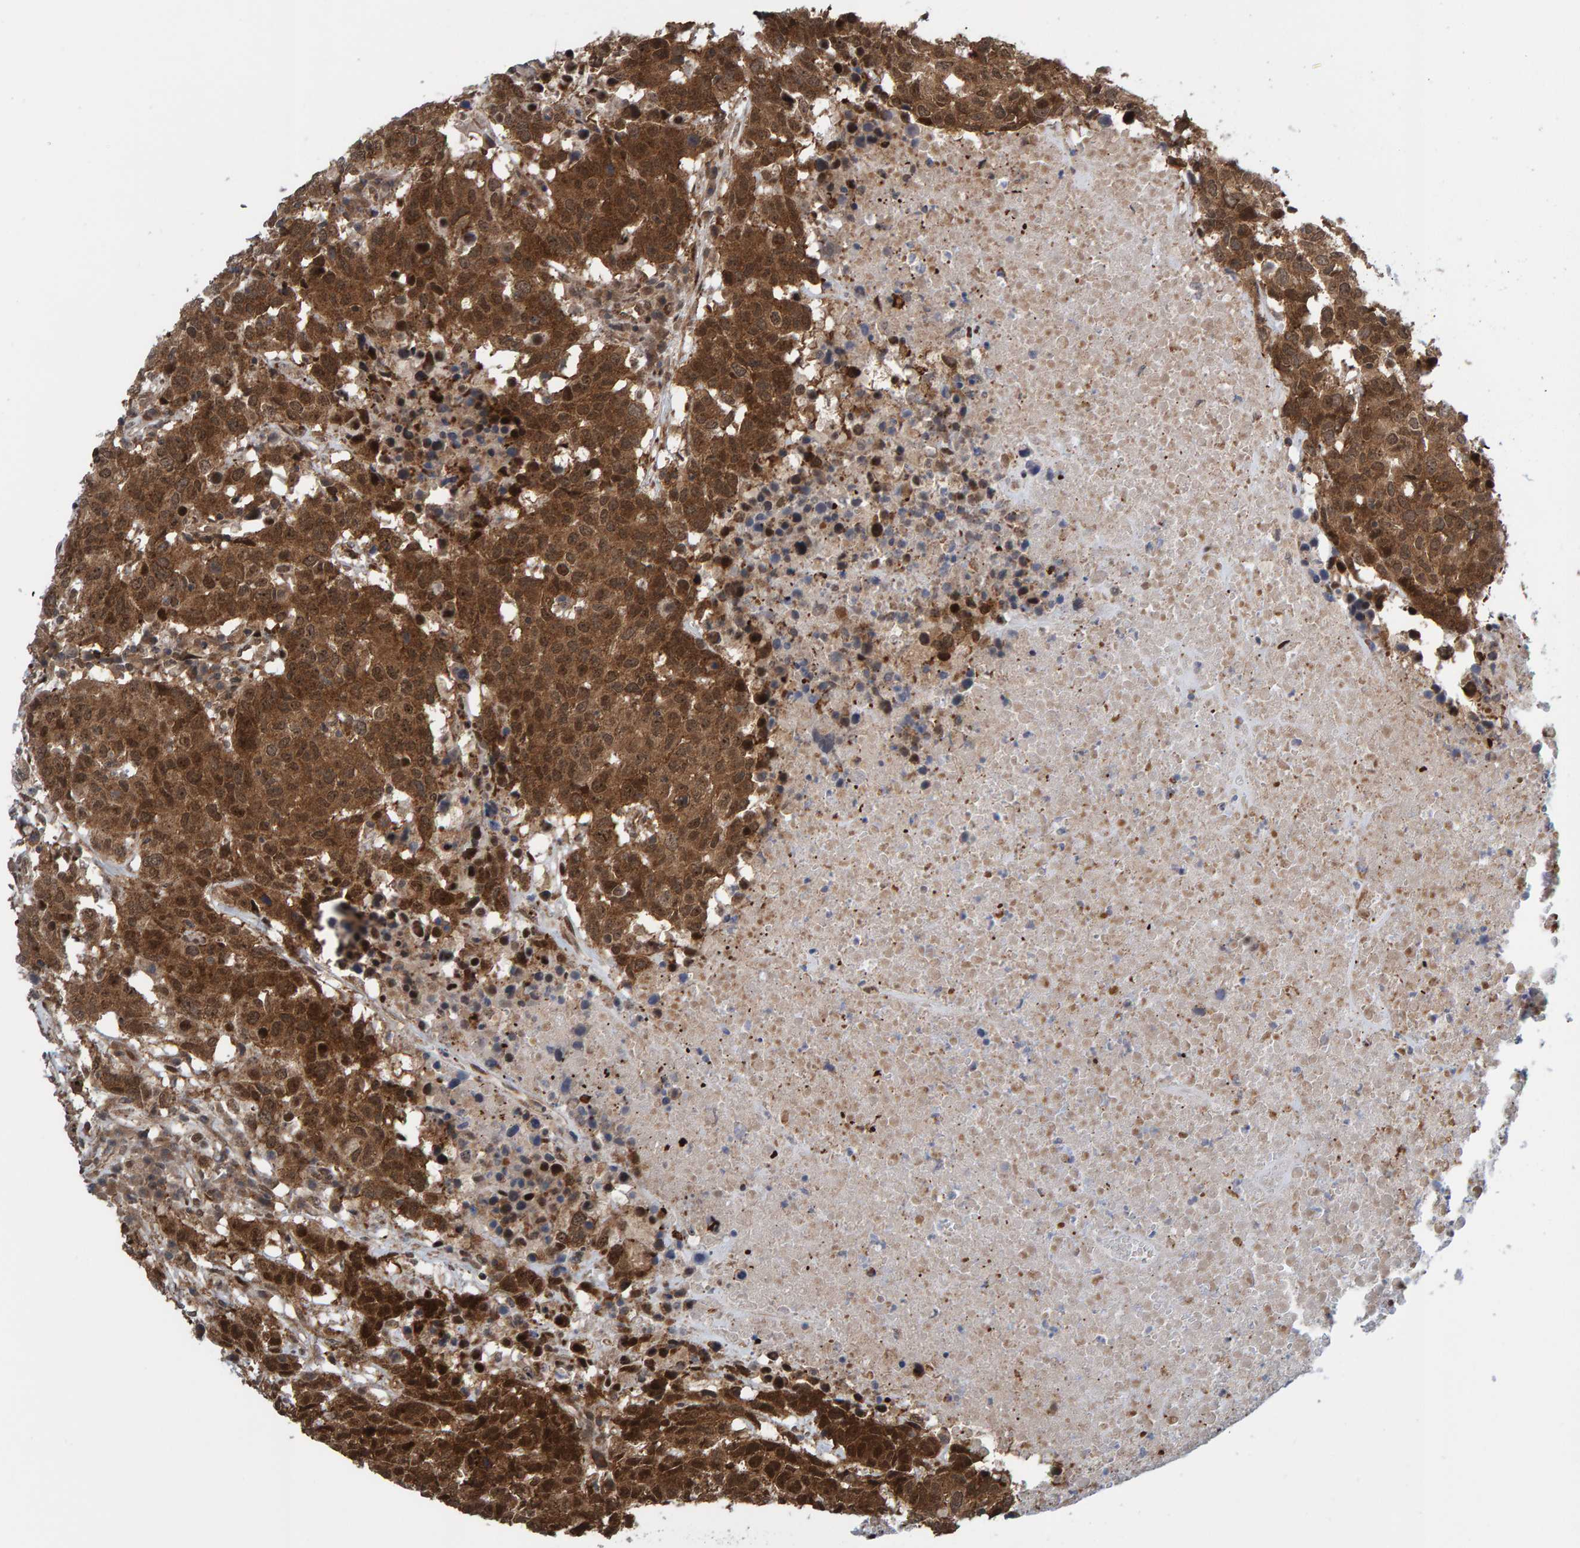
{"staining": {"intensity": "moderate", "quantity": ">75%", "location": "cytoplasmic/membranous,nuclear"}, "tissue": "head and neck cancer", "cell_type": "Tumor cells", "image_type": "cancer", "snomed": [{"axis": "morphology", "description": "Squamous cell carcinoma, NOS"}, {"axis": "topography", "description": "Head-Neck"}], "caption": "High-magnification brightfield microscopy of head and neck cancer (squamous cell carcinoma) stained with DAB (brown) and counterstained with hematoxylin (blue). tumor cells exhibit moderate cytoplasmic/membranous and nuclear staining is seen in approximately>75% of cells.", "gene": "ZNF366", "patient": {"sex": "male", "age": 66}}